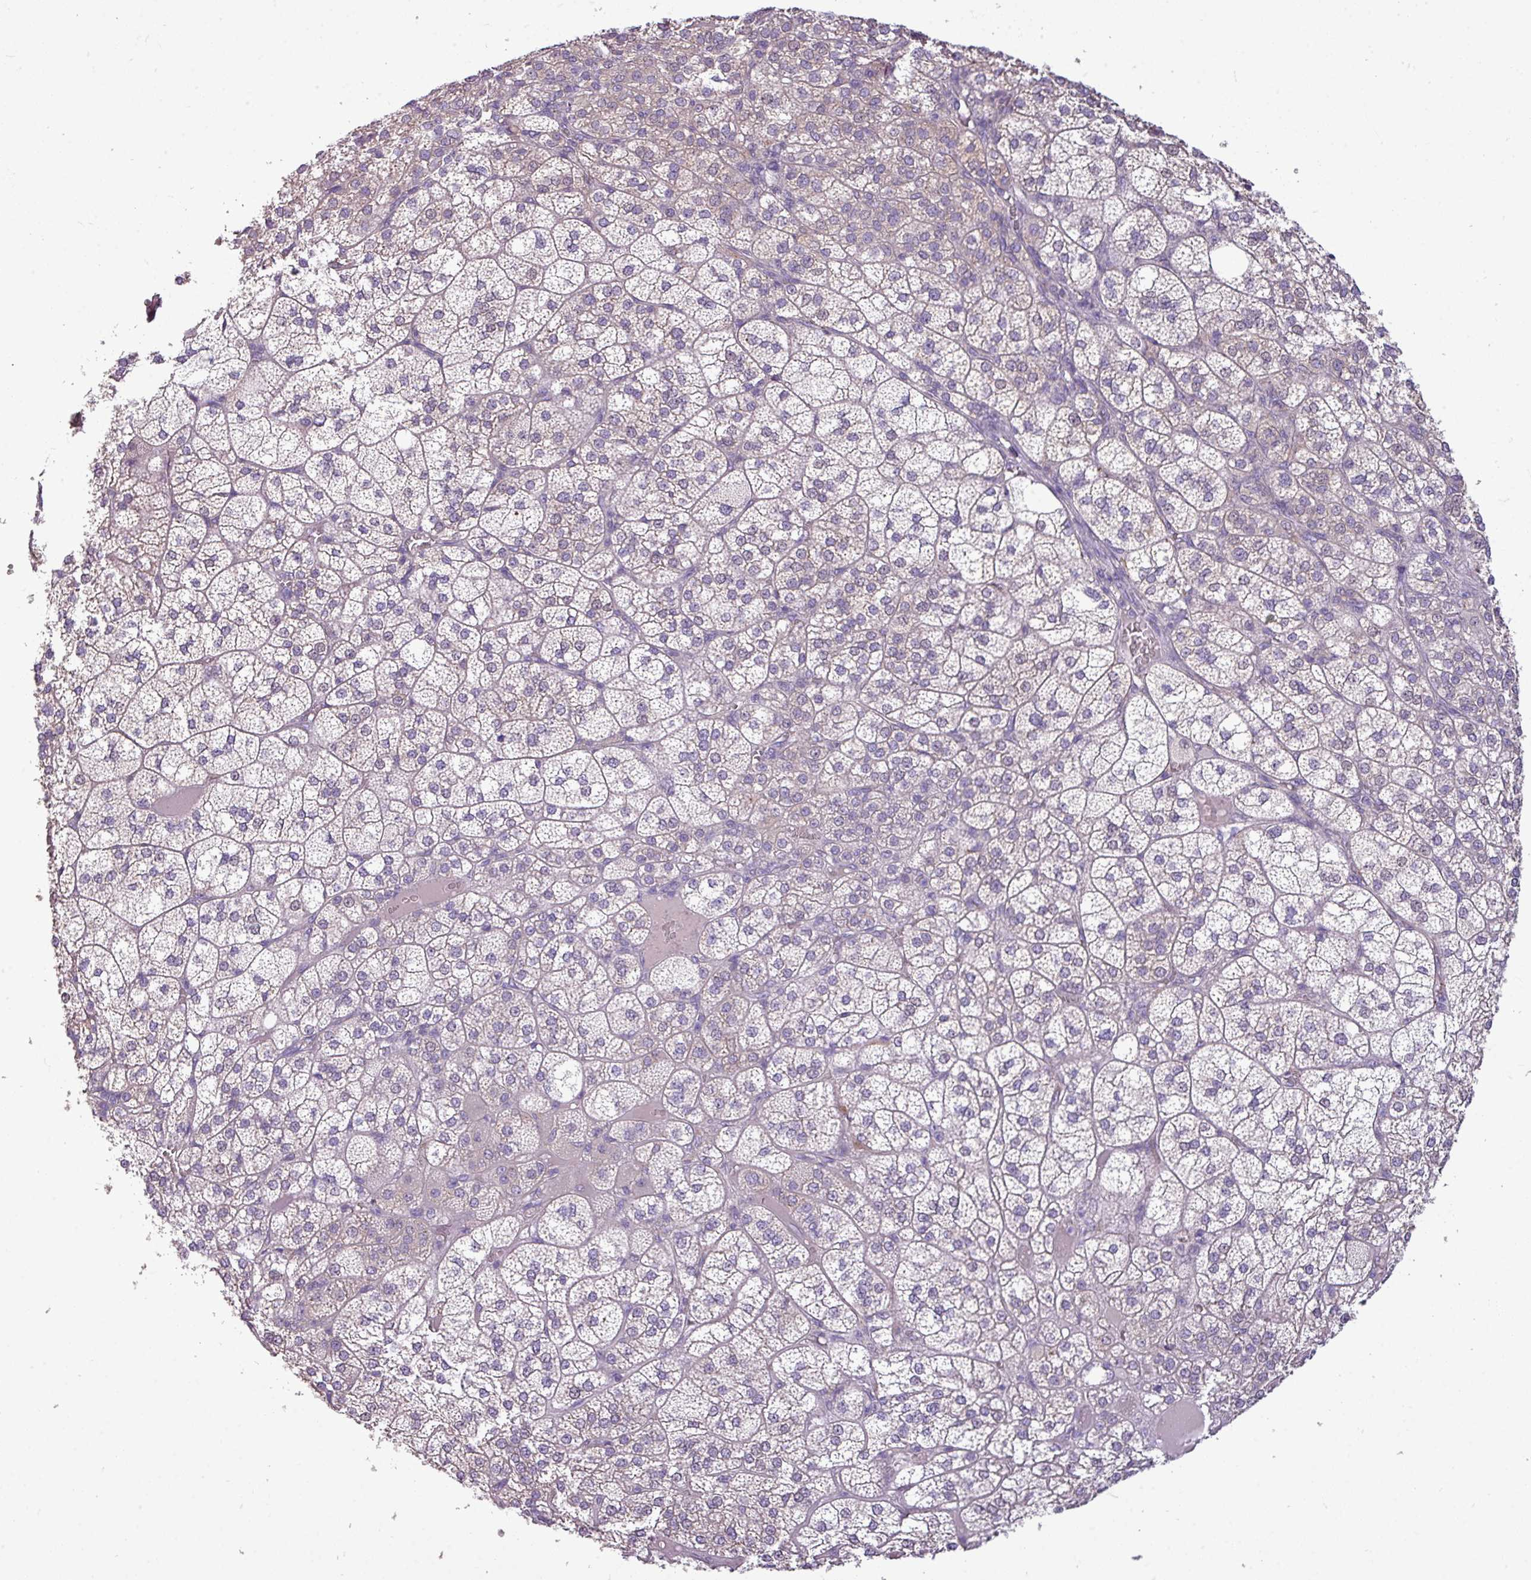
{"staining": {"intensity": "weak", "quantity": "<25%", "location": "cytoplasmic/membranous"}, "tissue": "adrenal gland", "cell_type": "Glandular cells", "image_type": "normal", "snomed": [{"axis": "morphology", "description": "Normal tissue, NOS"}, {"axis": "topography", "description": "Adrenal gland"}], "caption": "Photomicrograph shows no significant protein staining in glandular cells of normal adrenal gland.", "gene": "DNAAF9", "patient": {"sex": "female", "age": 60}}